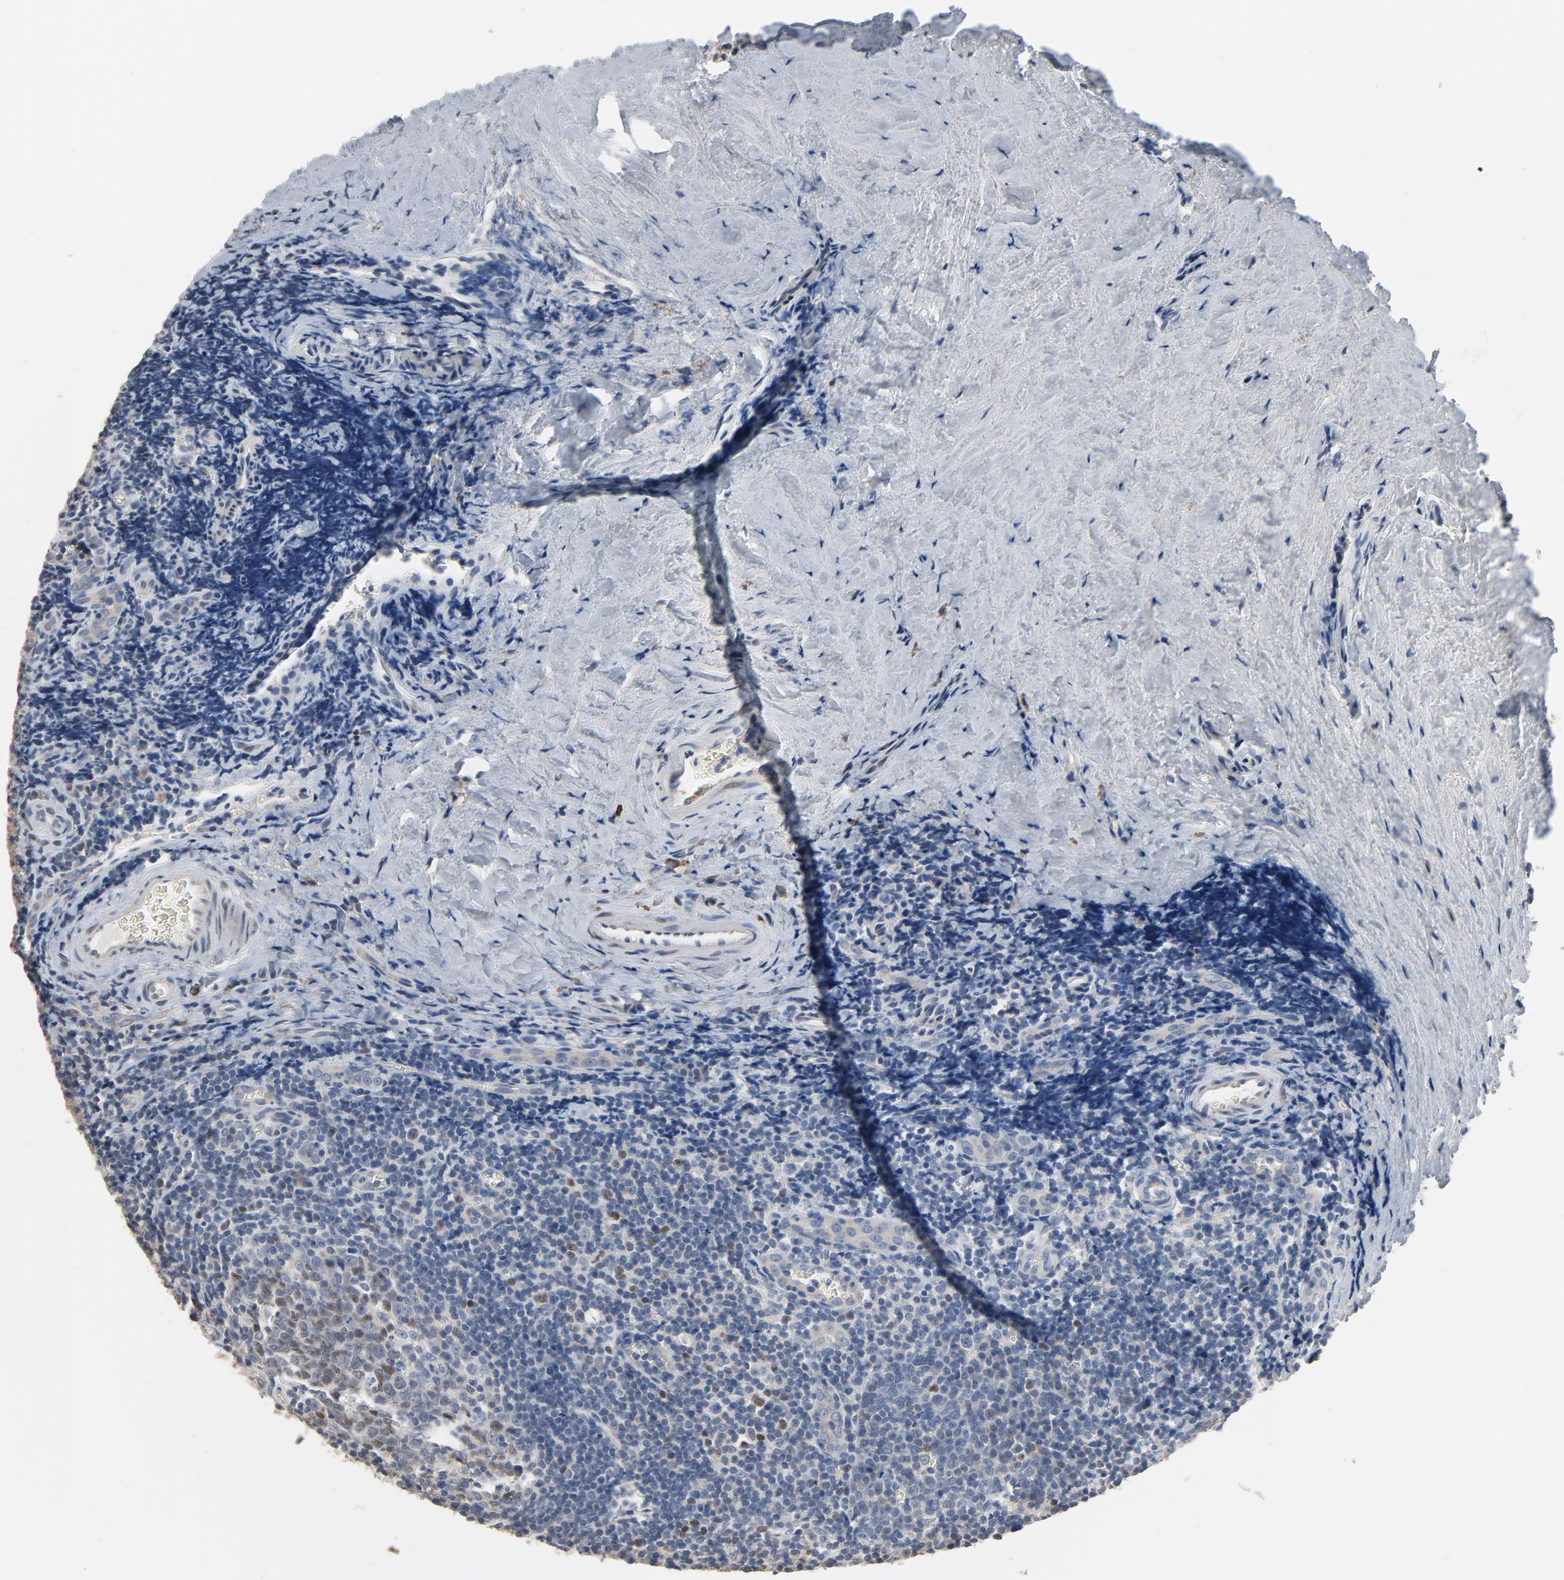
{"staining": {"intensity": "weak", "quantity": "25%-75%", "location": "nuclear"}, "tissue": "tonsil", "cell_type": "Germinal center cells", "image_type": "normal", "snomed": [{"axis": "morphology", "description": "Normal tissue, NOS"}, {"axis": "topography", "description": "Tonsil"}], "caption": "Immunohistochemical staining of benign human tonsil displays 25%-75% levels of weak nuclear protein staining in approximately 25%-75% of germinal center cells.", "gene": "SOX6", "patient": {"sex": "male", "age": 20}}